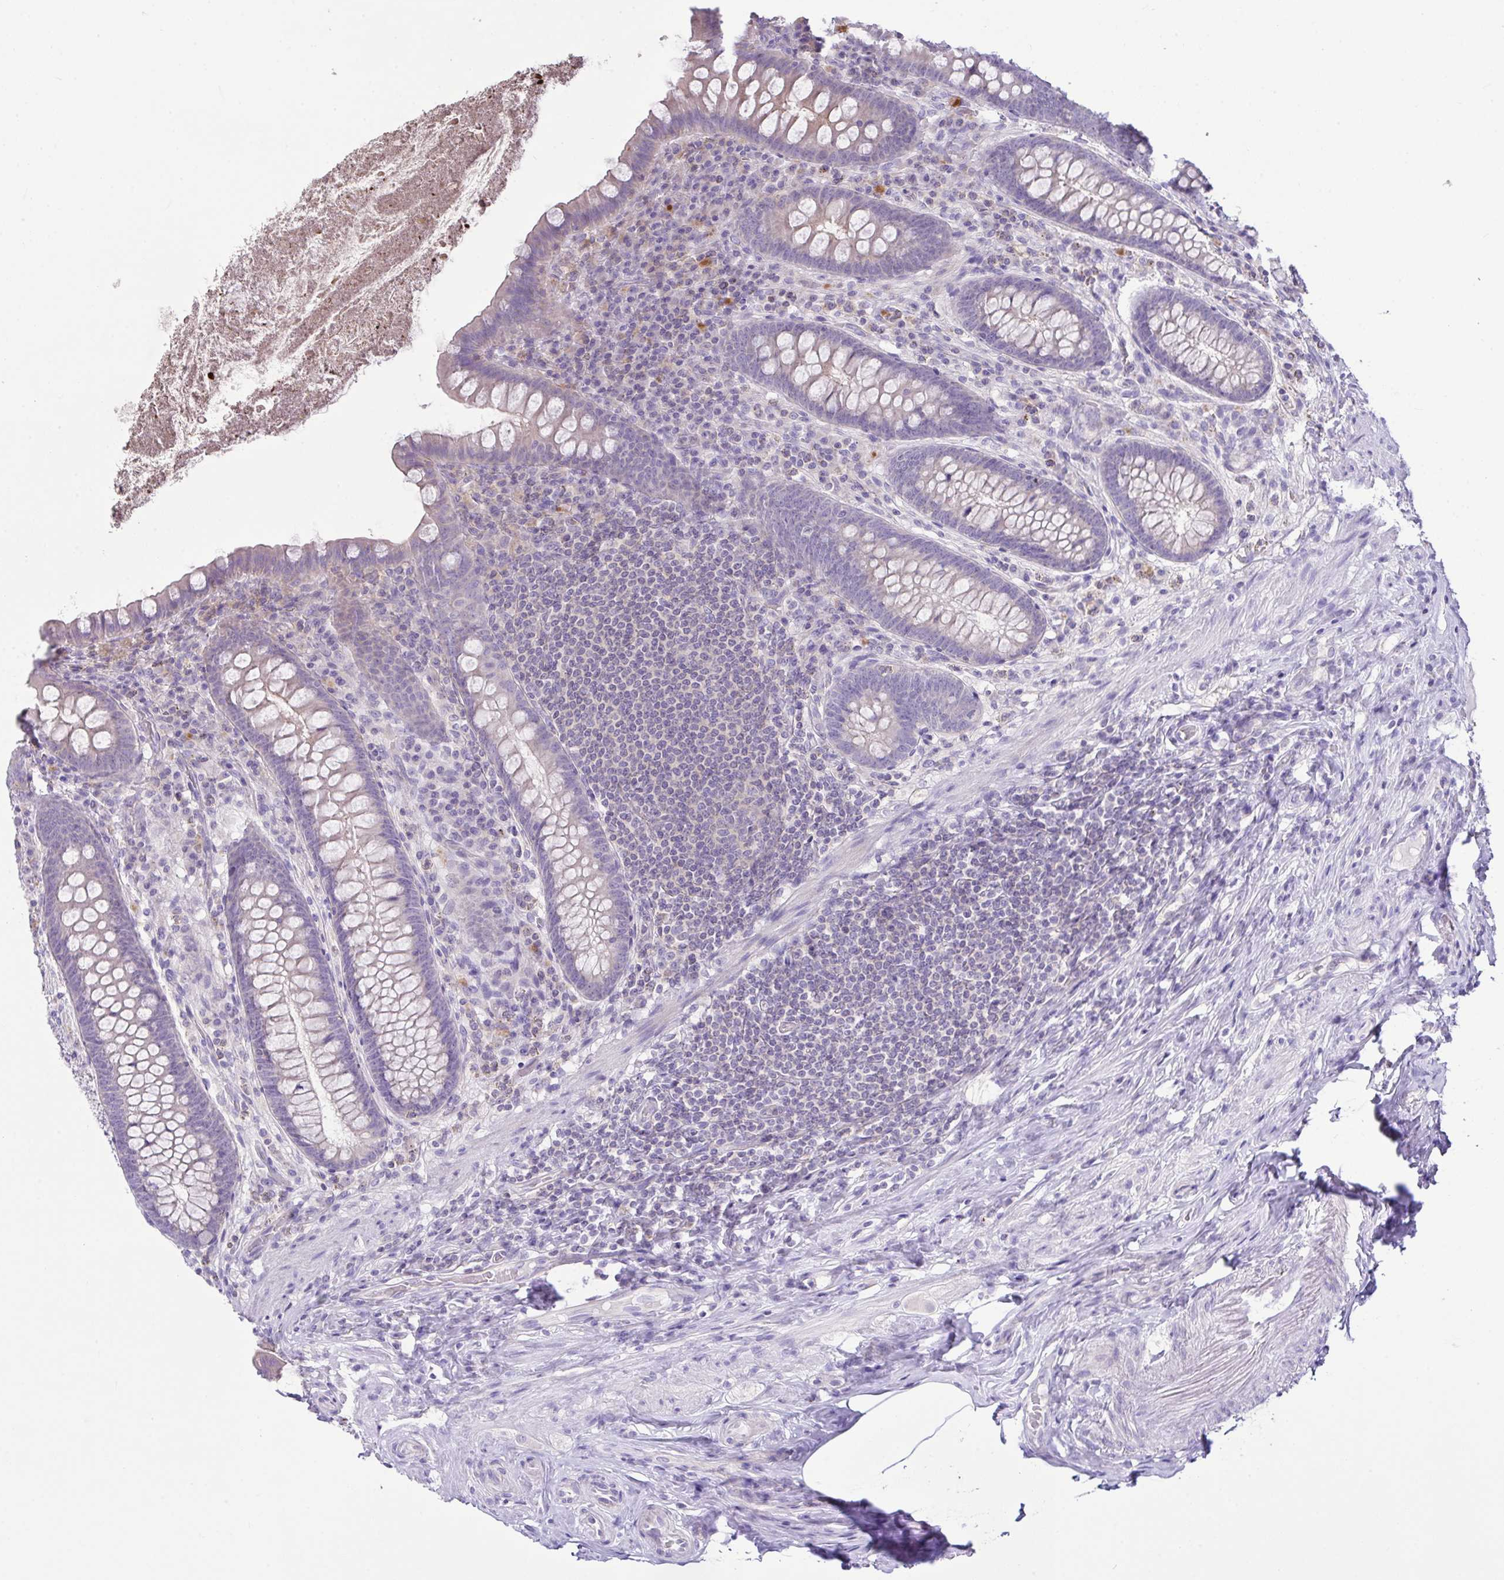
{"staining": {"intensity": "weak", "quantity": "25%-75%", "location": "cytoplasmic/membranous"}, "tissue": "appendix", "cell_type": "Glandular cells", "image_type": "normal", "snomed": [{"axis": "morphology", "description": "Normal tissue, NOS"}, {"axis": "topography", "description": "Appendix"}], "caption": "A low amount of weak cytoplasmic/membranous expression is present in approximately 25%-75% of glandular cells in normal appendix. (DAB = brown stain, brightfield microscopy at high magnification).", "gene": "D2HGDH", "patient": {"sex": "male", "age": 71}}